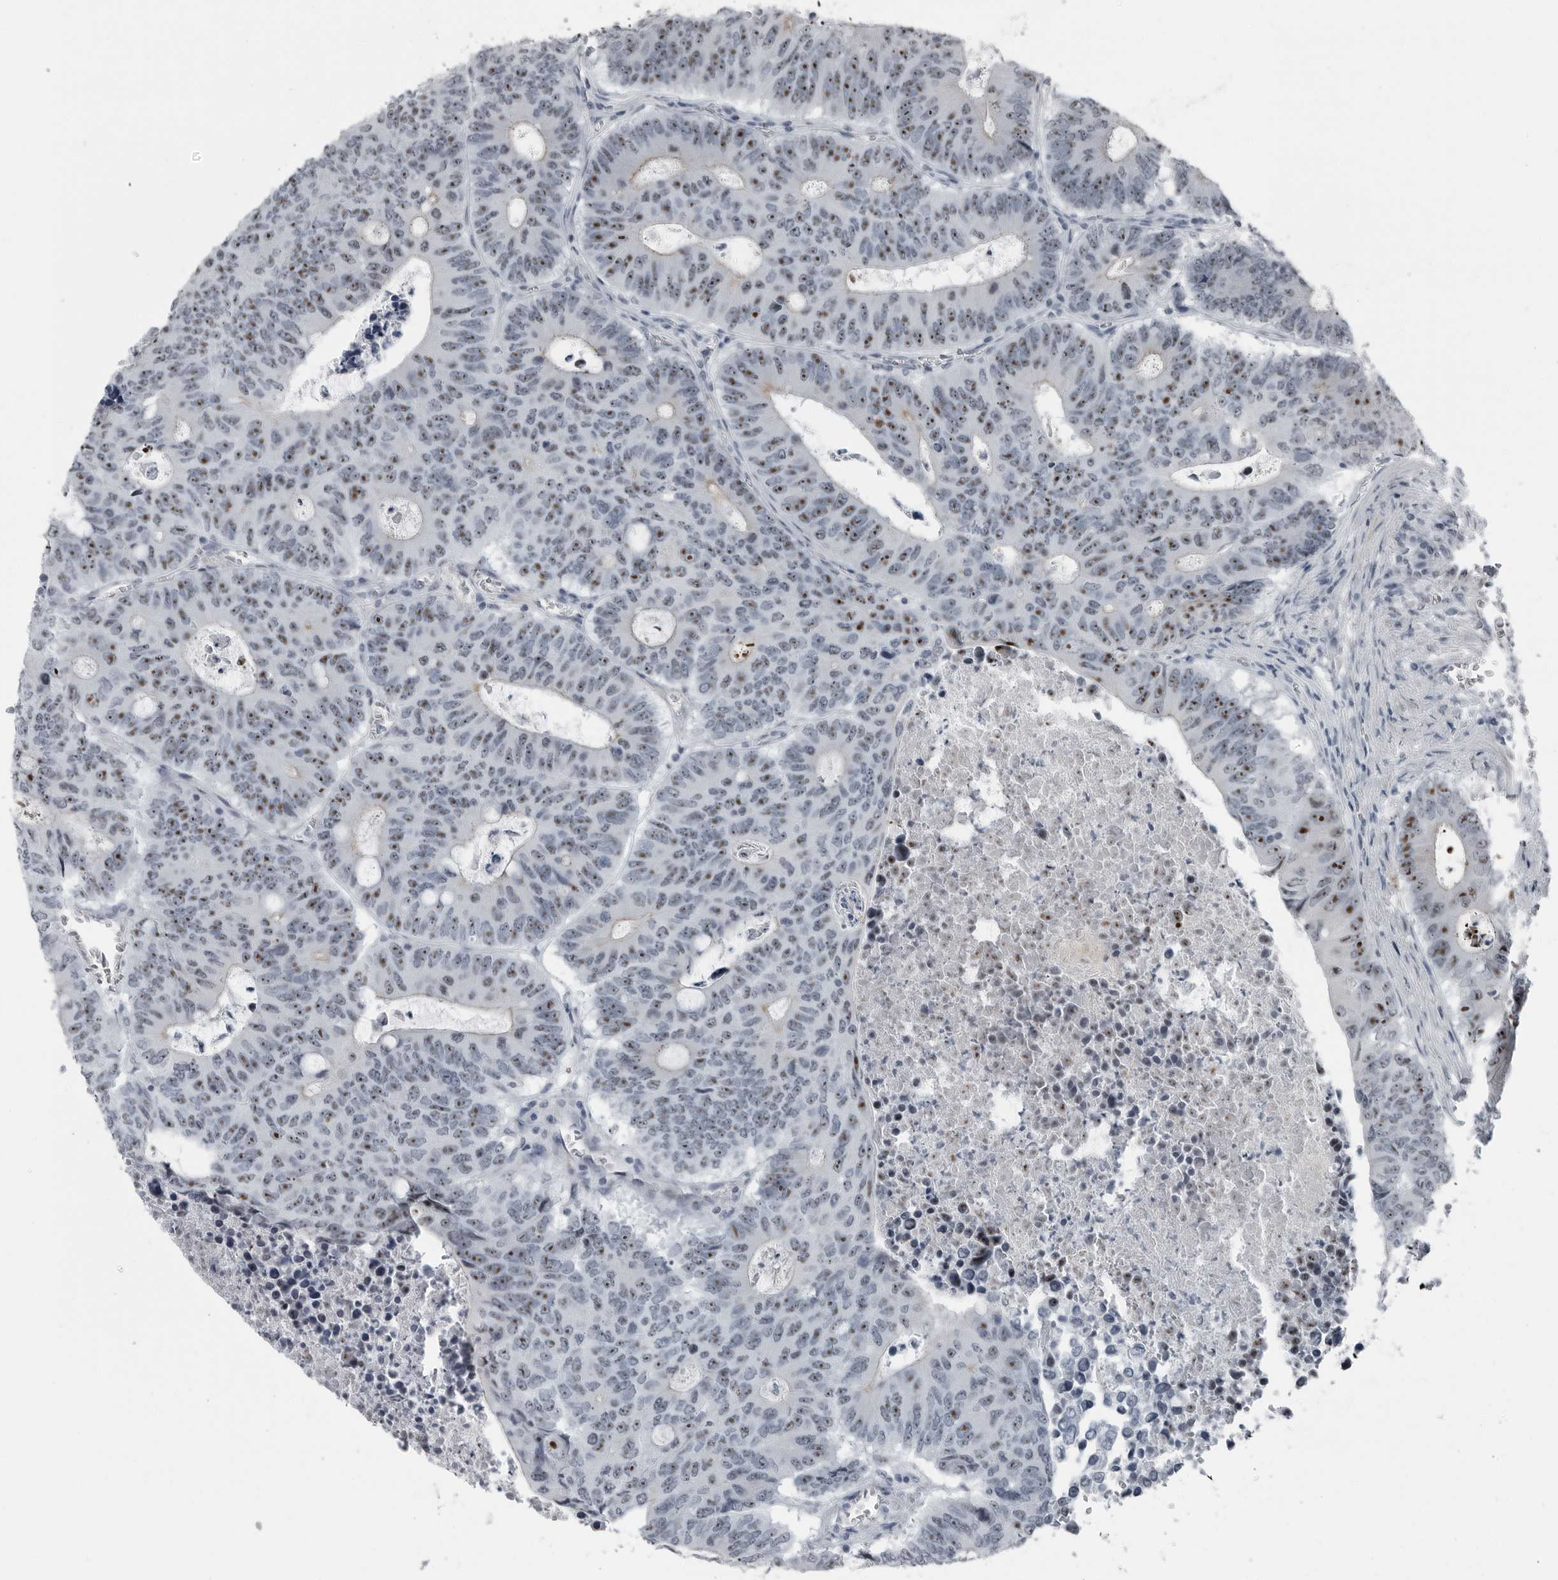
{"staining": {"intensity": "moderate", "quantity": ">75%", "location": "nuclear"}, "tissue": "colorectal cancer", "cell_type": "Tumor cells", "image_type": "cancer", "snomed": [{"axis": "morphology", "description": "Adenocarcinoma, NOS"}, {"axis": "topography", "description": "Colon"}], "caption": "Immunohistochemistry (IHC) micrograph of neoplastic tissue: human adenocarcinoma (colorectal) stained using immunohistochemistry exhibits medium levels of moderate protein expression localized specifically in the nuclear of tumor cells, appearing as a nuclear brown color.", "gene": "PDCD11", "patient": {"sex": "male", "age": 87}}